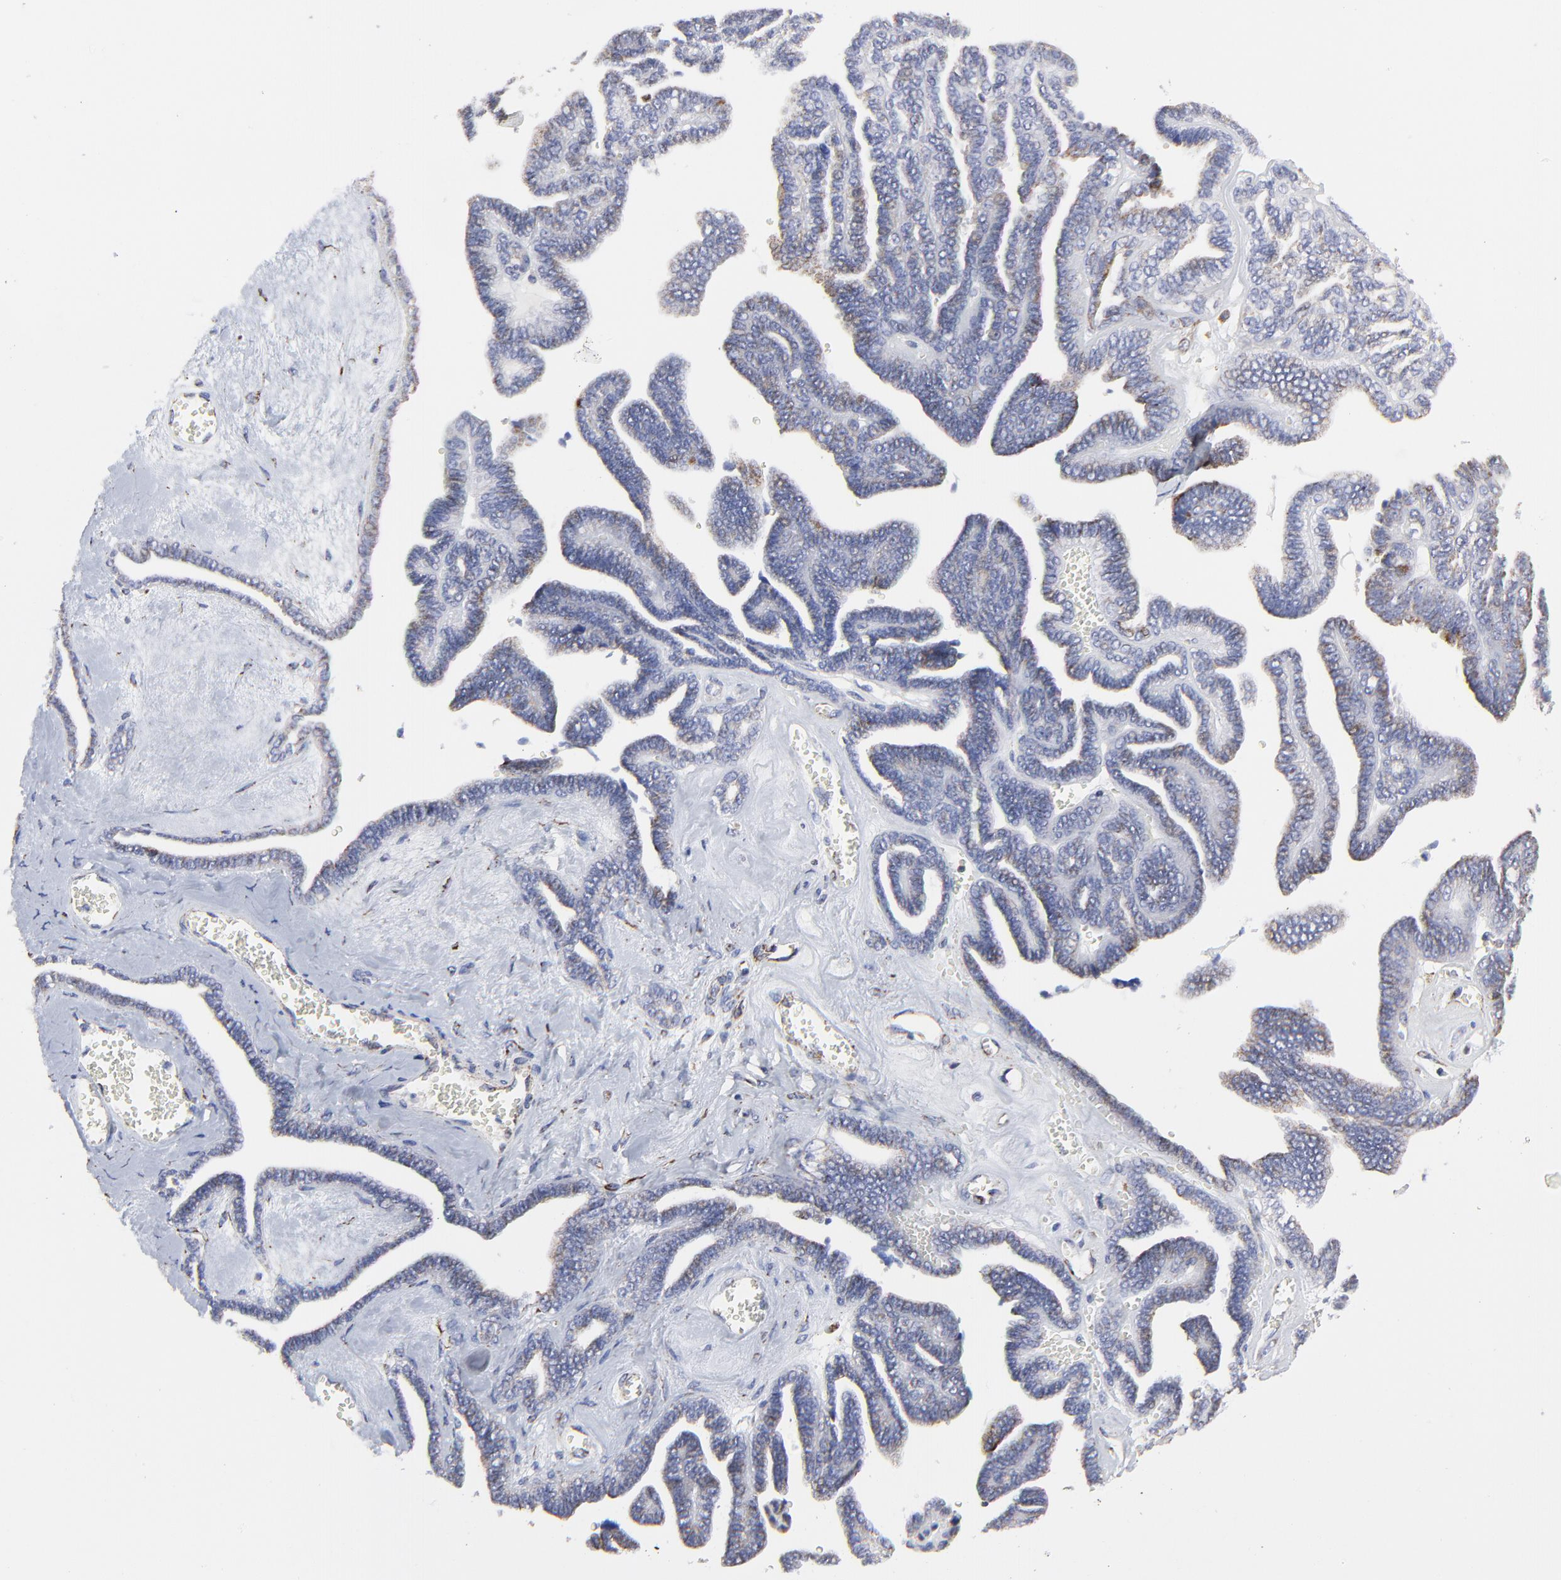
{"staining": {"intensity": "weak", "quantity": "<25%", "location": "cytoplasmic/membranous"}, "tissue": "ovarian cancer", "cell_type": "Tumor cells", "image_type": "cancer", "snomed": [{"axis": "morphology", "description": "Cystadenocarcinoma, serous, NOS"}, {"axis": "topography", "description": "Ovary"}], "caption": "Ovarian cancer was stained to show a protein in brown. There is no significant staining in tumor cells.", "gene": "PINK1", "patient": {"sex": "female", "age": 71}}